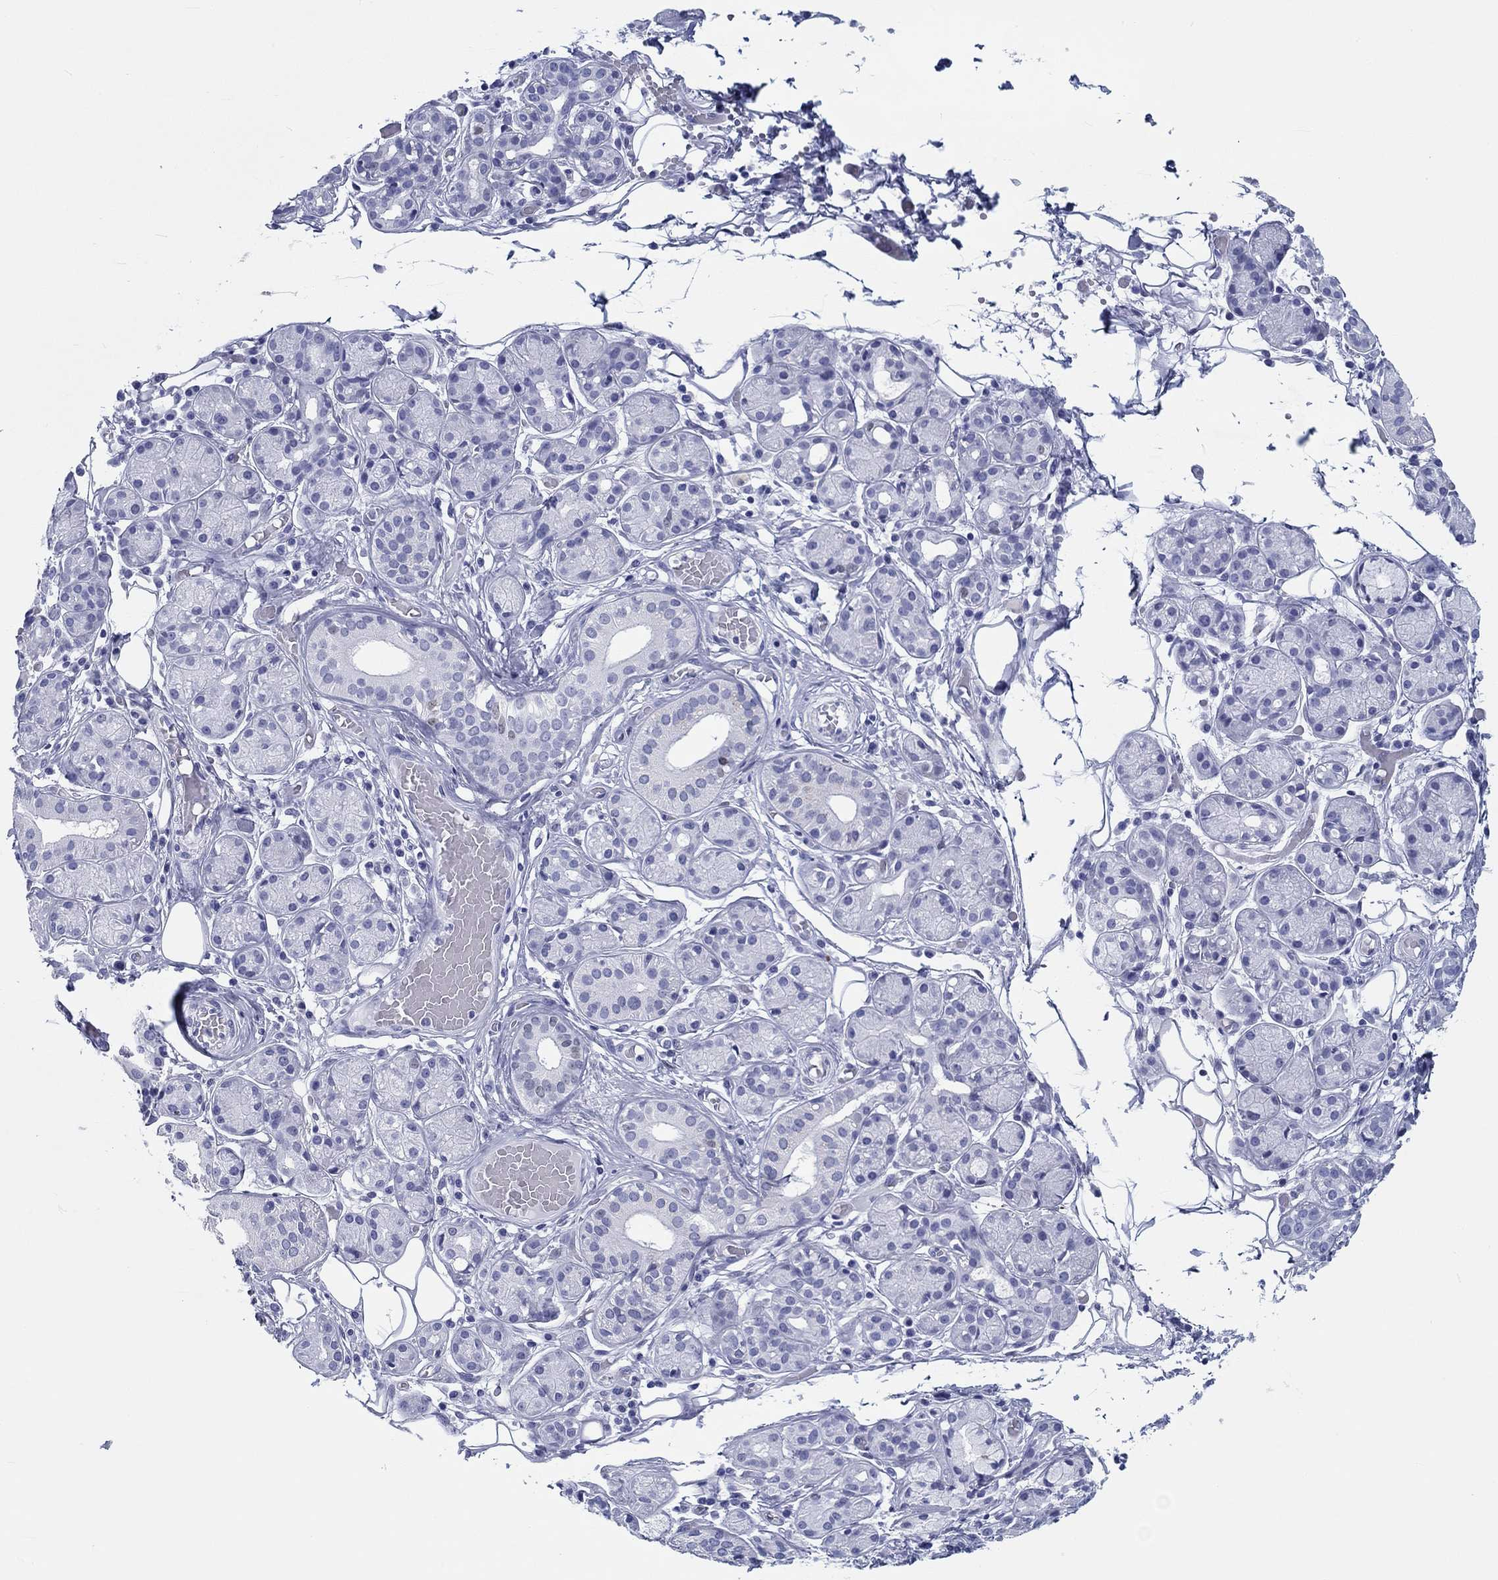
{"staining": {"intensity": "negative", "quantity": "none", "location": "none"}, "tissue": "salivary gland", "cell_type": "Glandular cells", "image_type": "normal", "snomed": [{"axis": "morphology", "description": "Normal tissue, NOS"}, {"axis": "topography", "description": "Salivary gland"}, {"axis": "topography", "description": "Peripheral nerve tissue"}], "caption": "The histopathology image demonstrates no staining of glandular cells in benign salivary gland. (Immunohistochemistry, brightfield microscopy, high magnification).", "gene": "H1", "patient": {"sex": "male", "age": 71}}